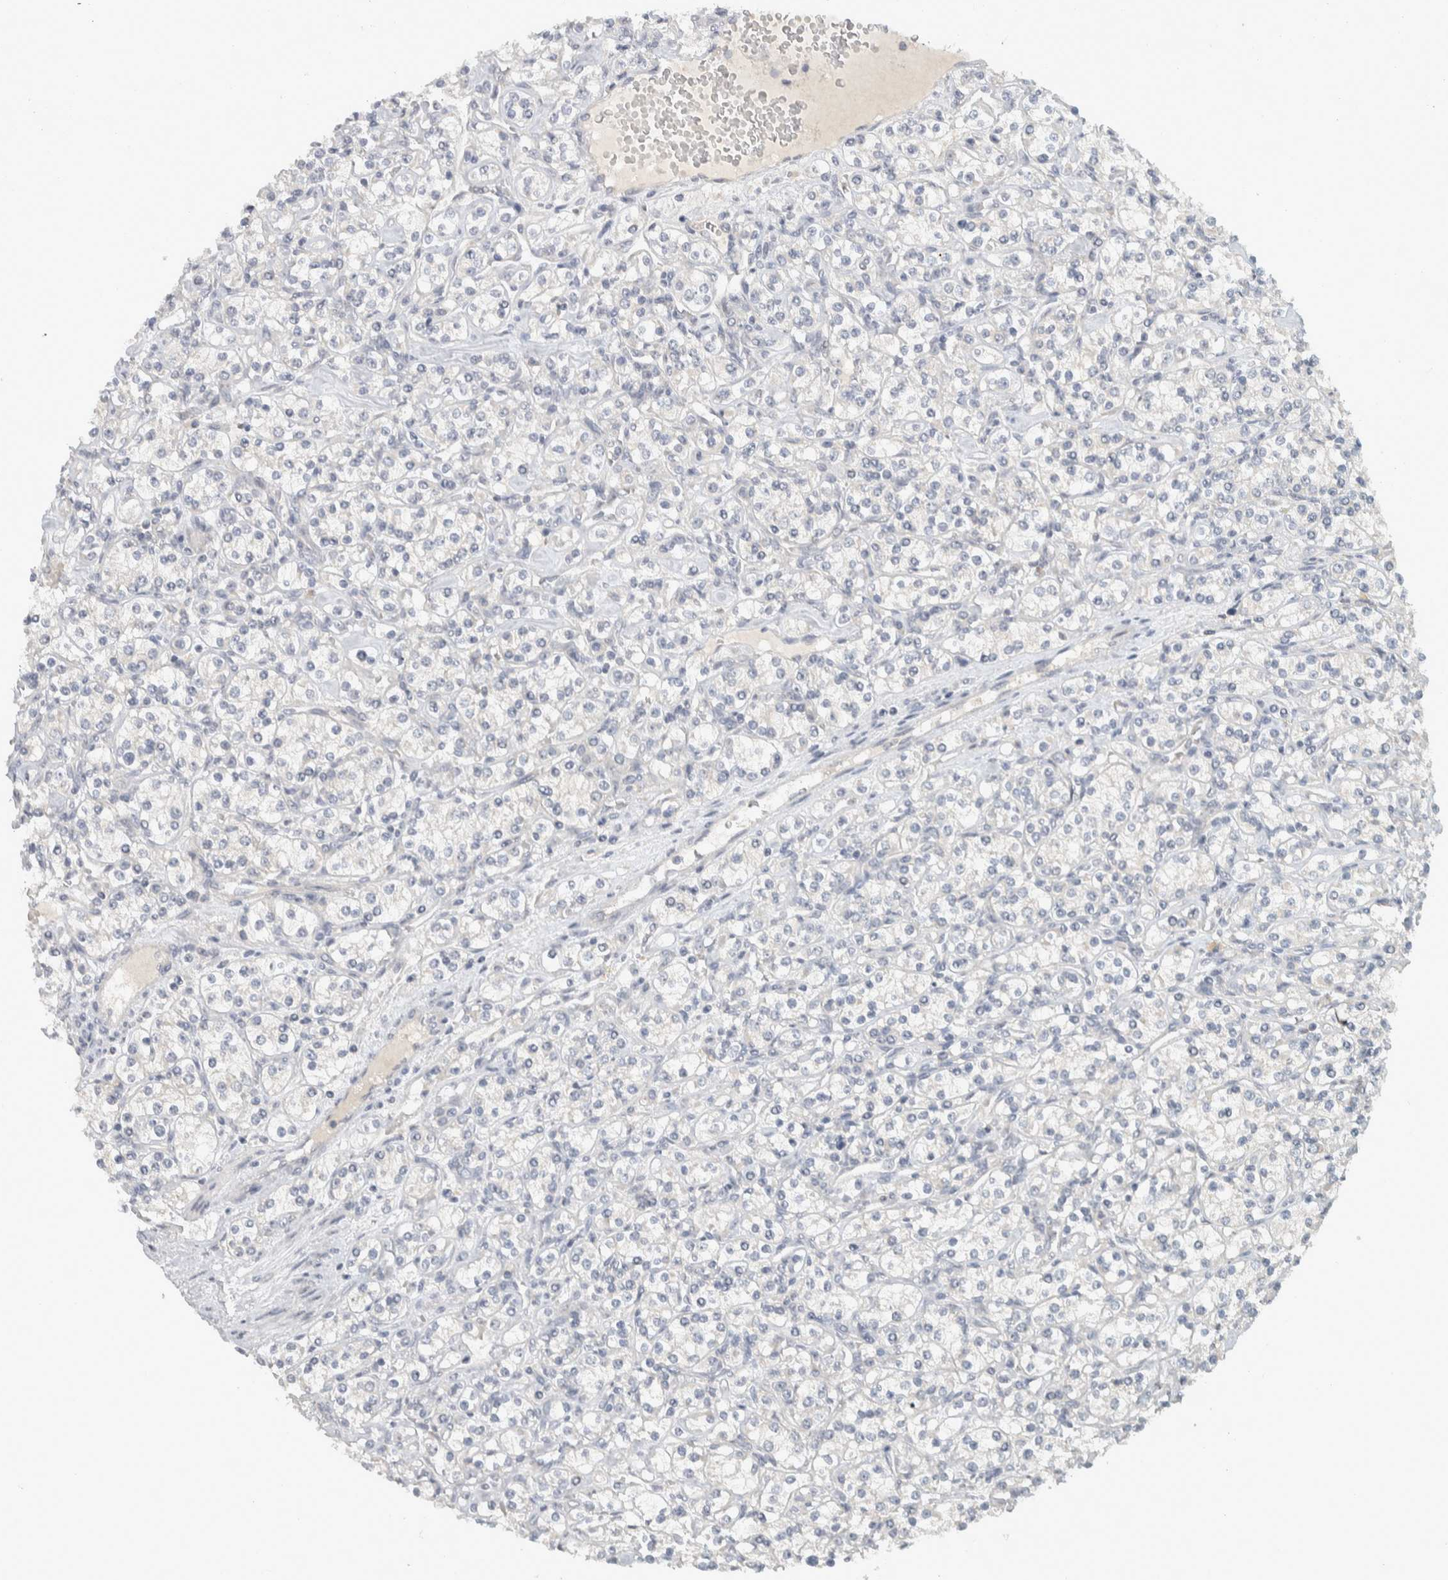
{"staining": {"intensity": "negative", "quantity": "none", "location": "none"}, "tissue": "renal cancer", "cell_type": "Tumor cells", "image_type": "cancer", "snomed": [{"axis": "morphology", "description": "Adenocarcinoma, NOS"}, {"axis": "topography", "description": "Kidney"}], "caption": "The IHC image has no significant staining in tumor cells of renal cancer tissue.", "gene": "AFP", "patient": {"sex": "male", "age": 77}}